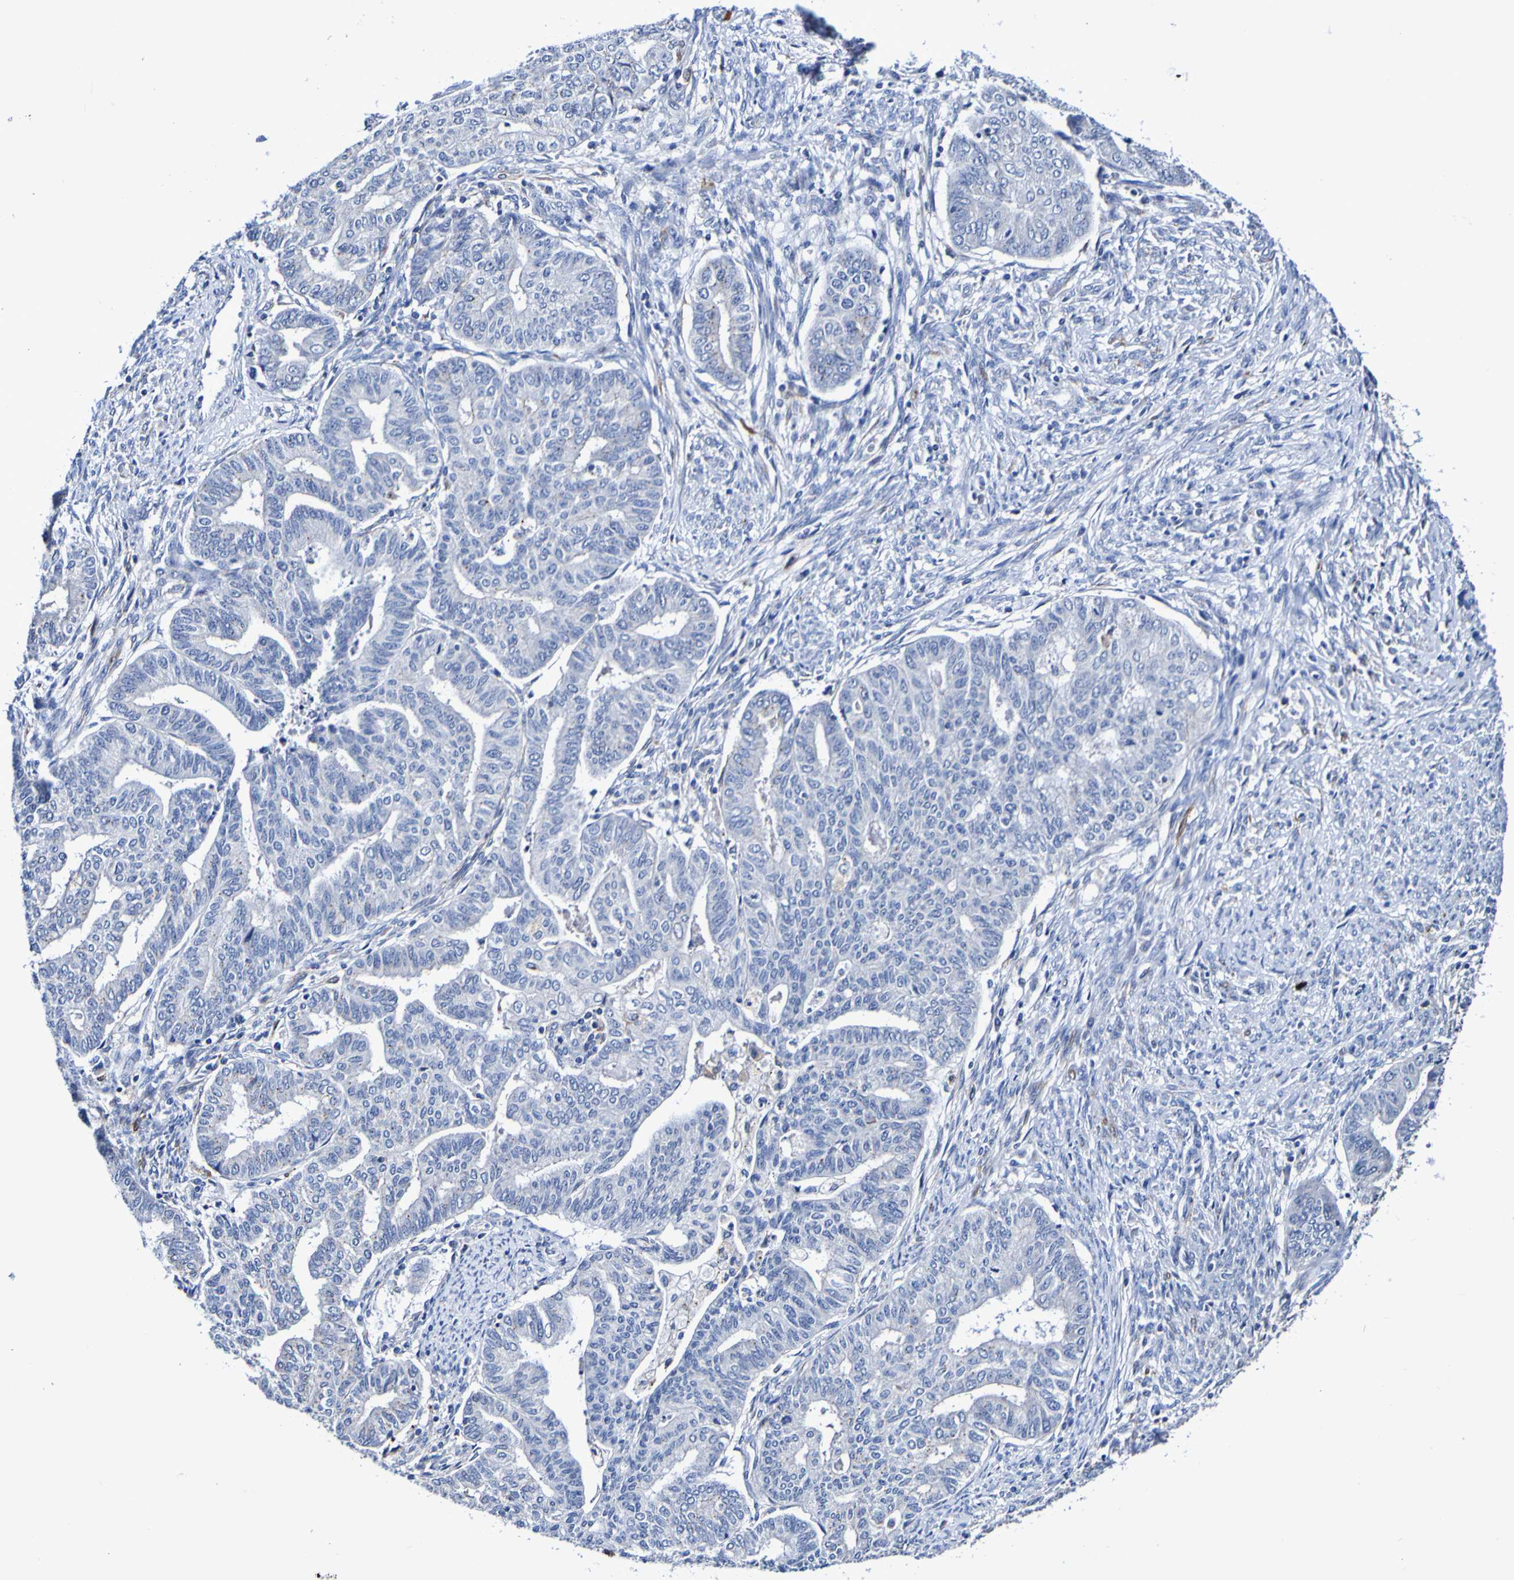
{"staining": {"intensity": "negative", "quantity": "none", "location": "none"}, "tissue": "endometrial cancer", "cell_type": "Tumor cells", "image_type": "cancer", "snomed": [{"axis": "morphology", "description": "Adenocarcinoma, NOS"}, {"axis": "topography", "description": "Endometrium"}], "caption": "Tumor cells show no significant protein expression in endometrial adenocarcinoma.", "gene": "SEZ6", "patient": {"sex": "female", "age": 79}}